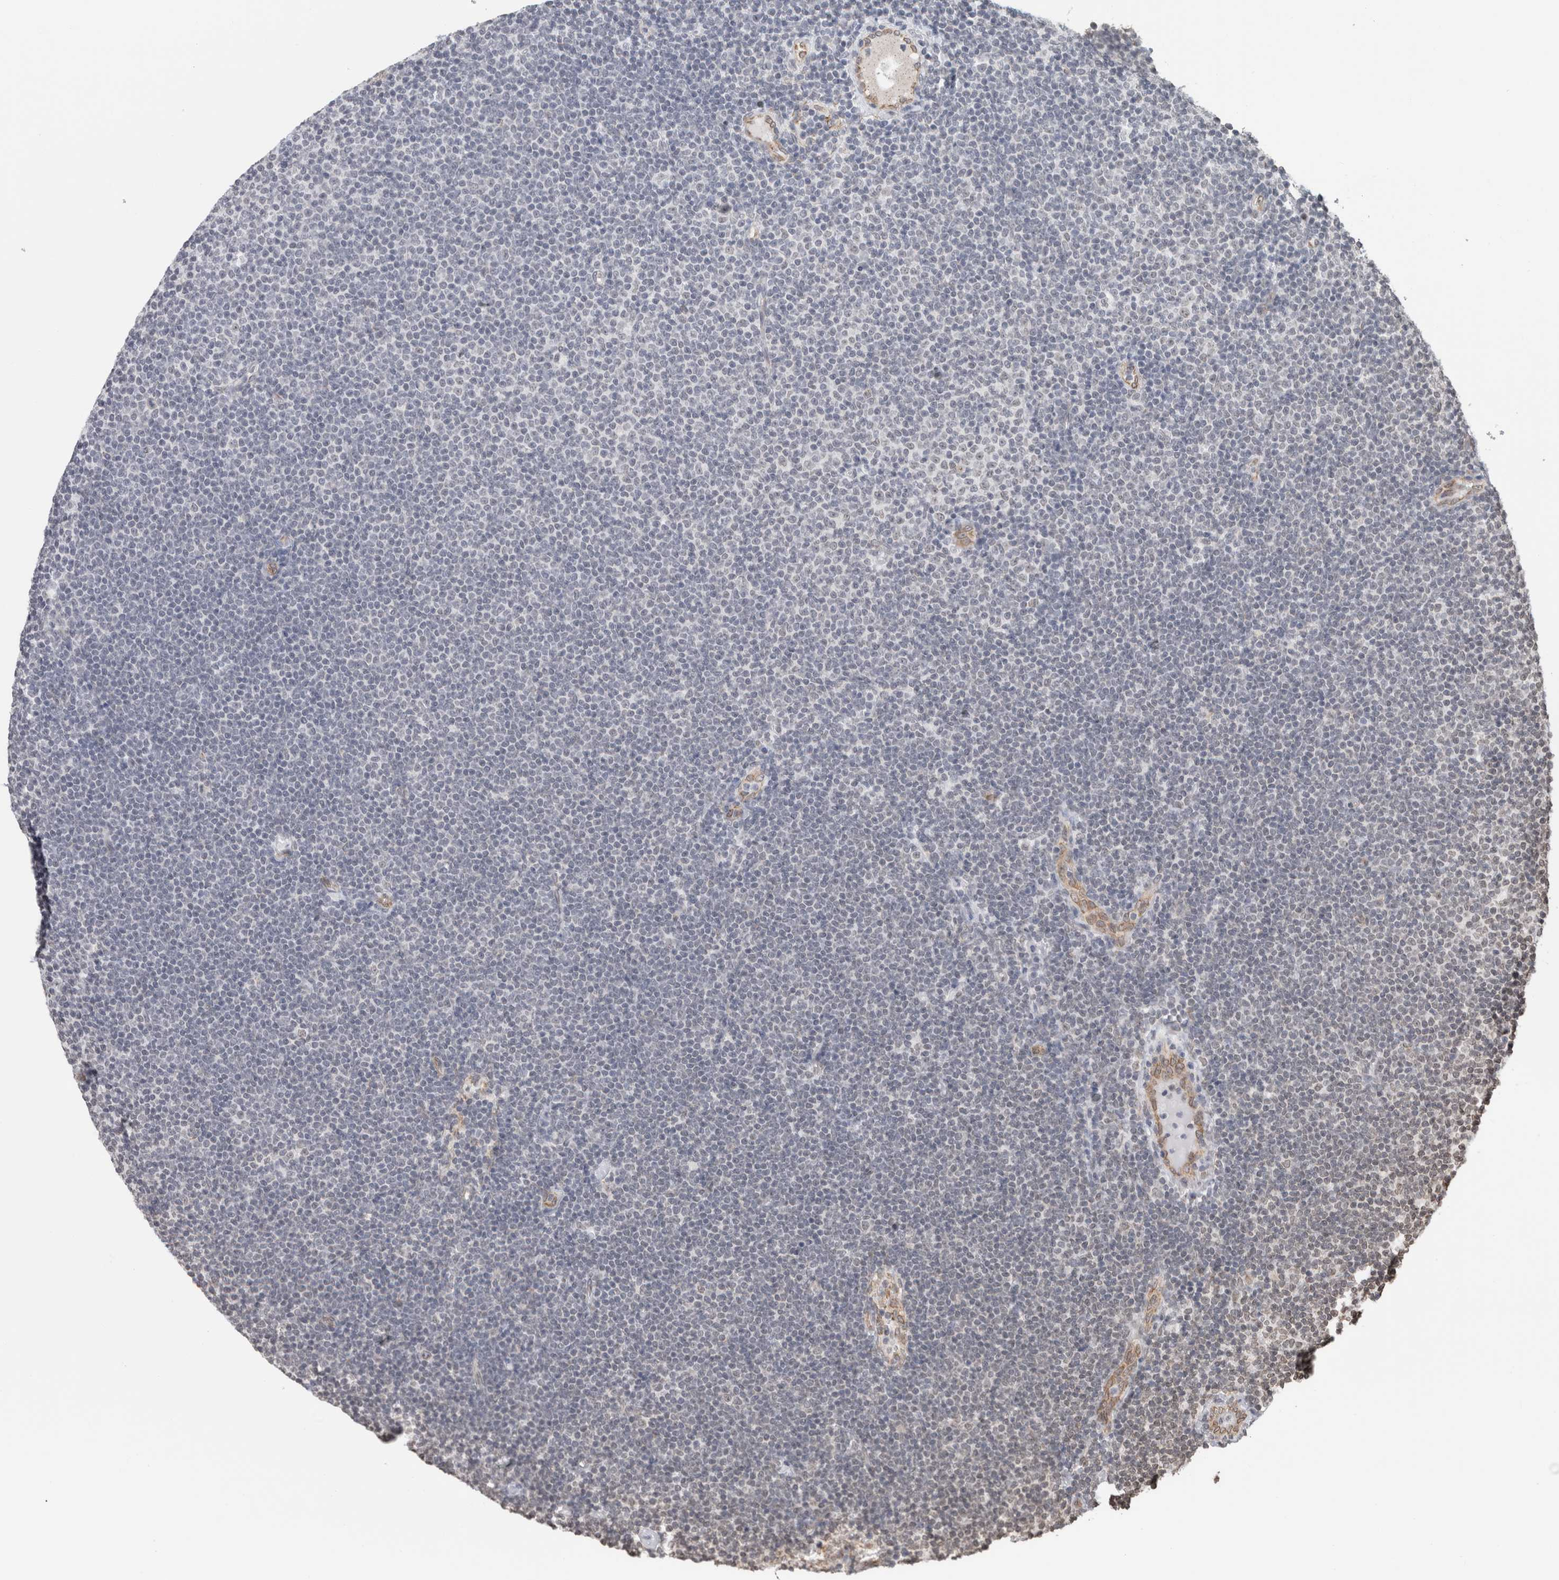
{"staining": {"intensity": "negative", "quantity": "none", "location": "none"}, "tissue": "lymphoma", "cell_type": "Tumor cells", "image_type": "cancer", "snomed": [{"axis": "morphology", "description": "Malignant lymphoma, non-Hodgkin's type, Low grade"}, {"axis": "topography", "description": "Lymph node"}], "caption": "A high-resolution micrograph shows IHC staining of lymphoma, which exhibits no significant staining in tumor cells. The staining was performed using DAB to visualize the protein expression in brown, while the nuclei were stained in blue with hematoxylin (Magnification: 20x).", "gene": "RBMX2", "patient": {"sex": "female", "age": 53}}